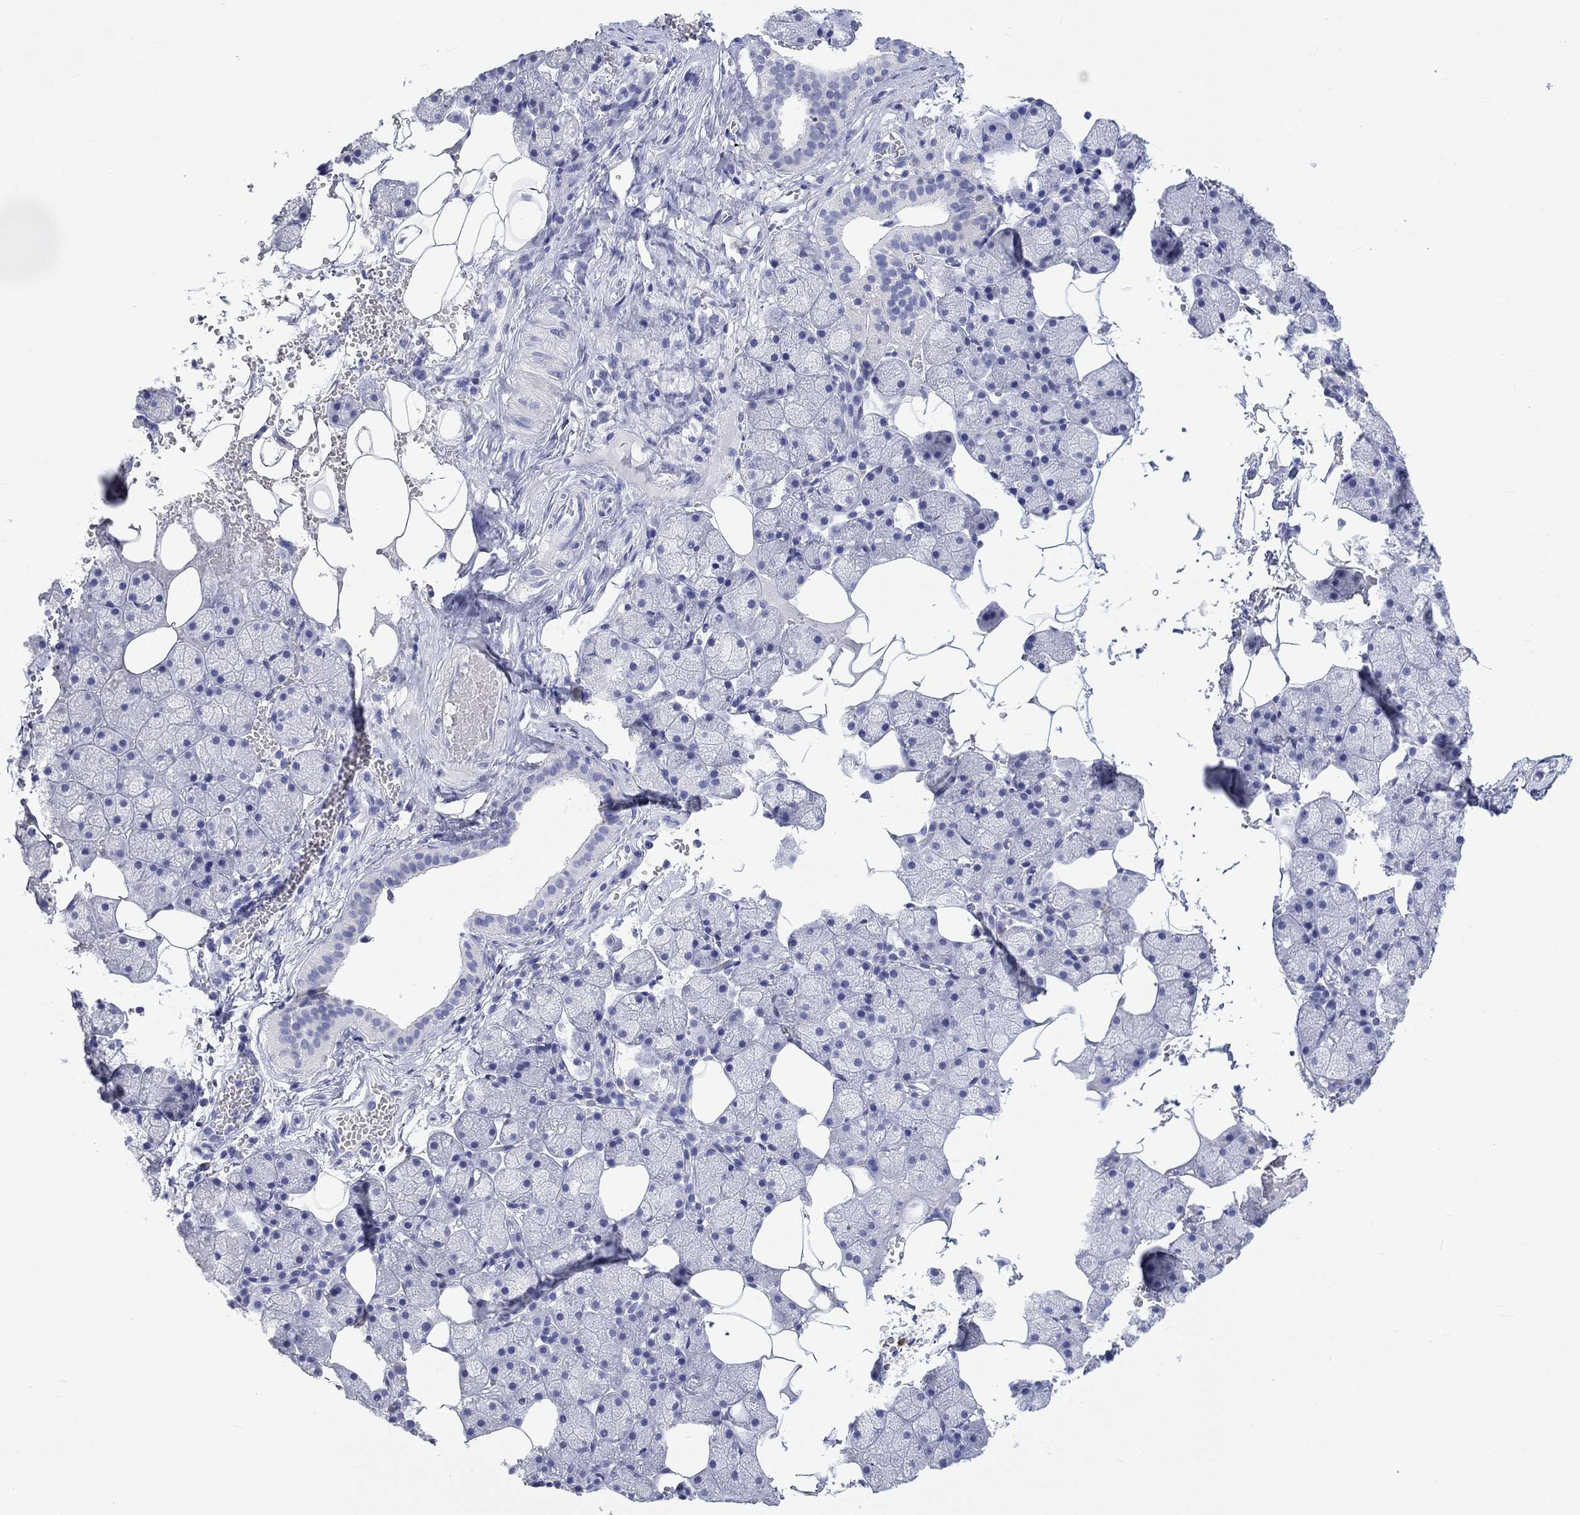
{"staining": {"intensity": "negative", "quantity": "none", "location": "none"}, "tissue": "salivary gland", "cell_type": "Glandular cells", "image_type": "normal", "snomed": [{"axis": "morphology", "description": "Normal tissue, NOS"}, {"axis": "topography", "description": "Salivary gland"}], "caption": "Immunohistochemistry (IHC) of normal salivary gland displays no positivity in glandular cells.", "gene": "MSI1", "patient": {"sex": "male", "age": 38}}